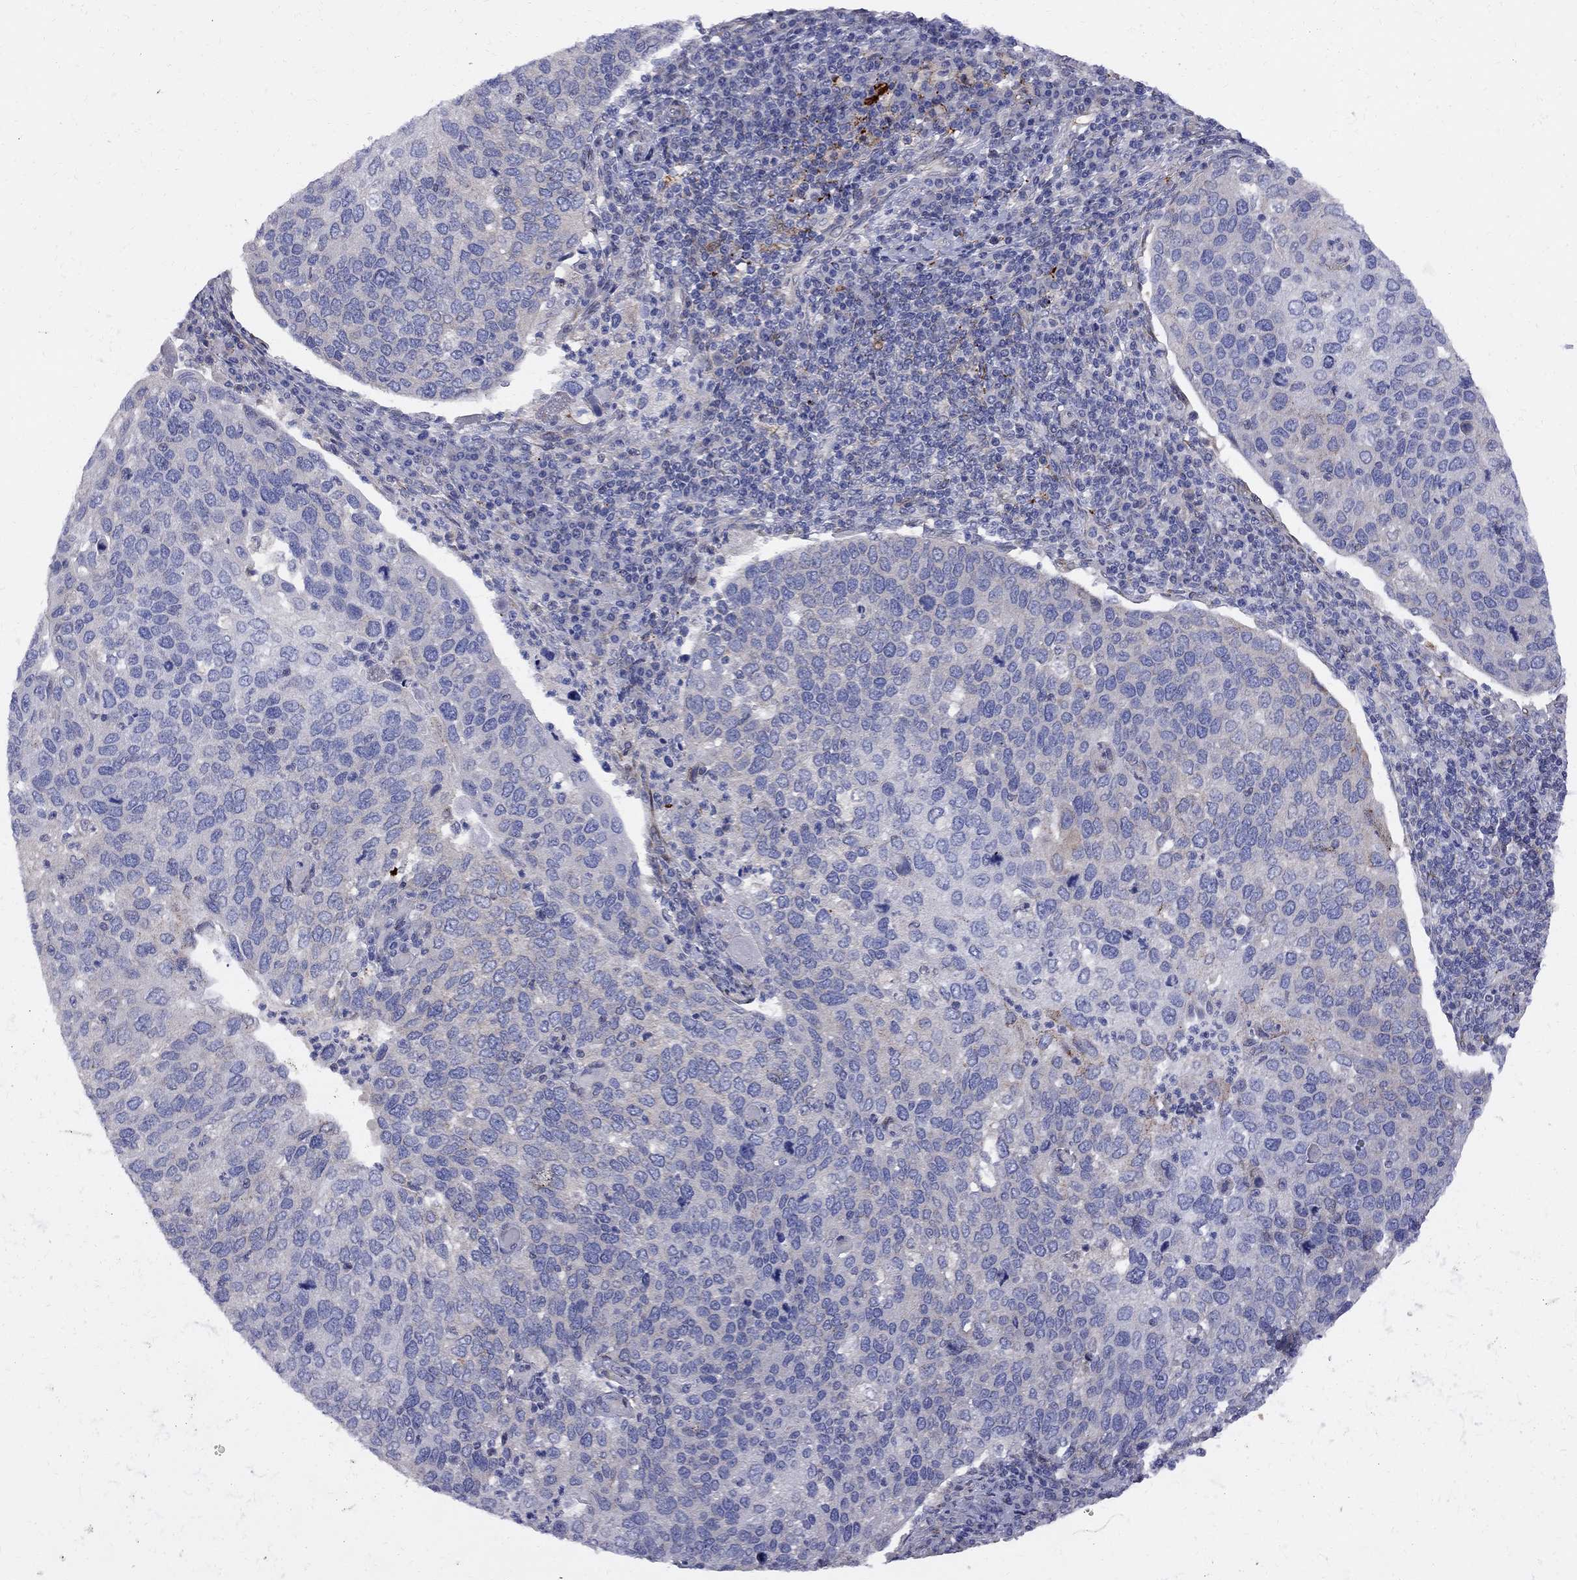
{"staining": {"intensity": "negative", "quantity": "none", "location": "none"}, "tissue": "cervical cancer", "cell_type": "Tumor cells", "image_type": "cancer", "snomed": [{"axis": "morphology", "description": "Squamous cell carcinoma, NOS"}, {"axis": "topography", "description": "Cervix"}], "caption": "Micrograph shows no significant protein positivity in tumor cells of cervical squamous cell carcinoma.", "gene": "MTHFR", "patient": {"sex": "female", "age": 54}}